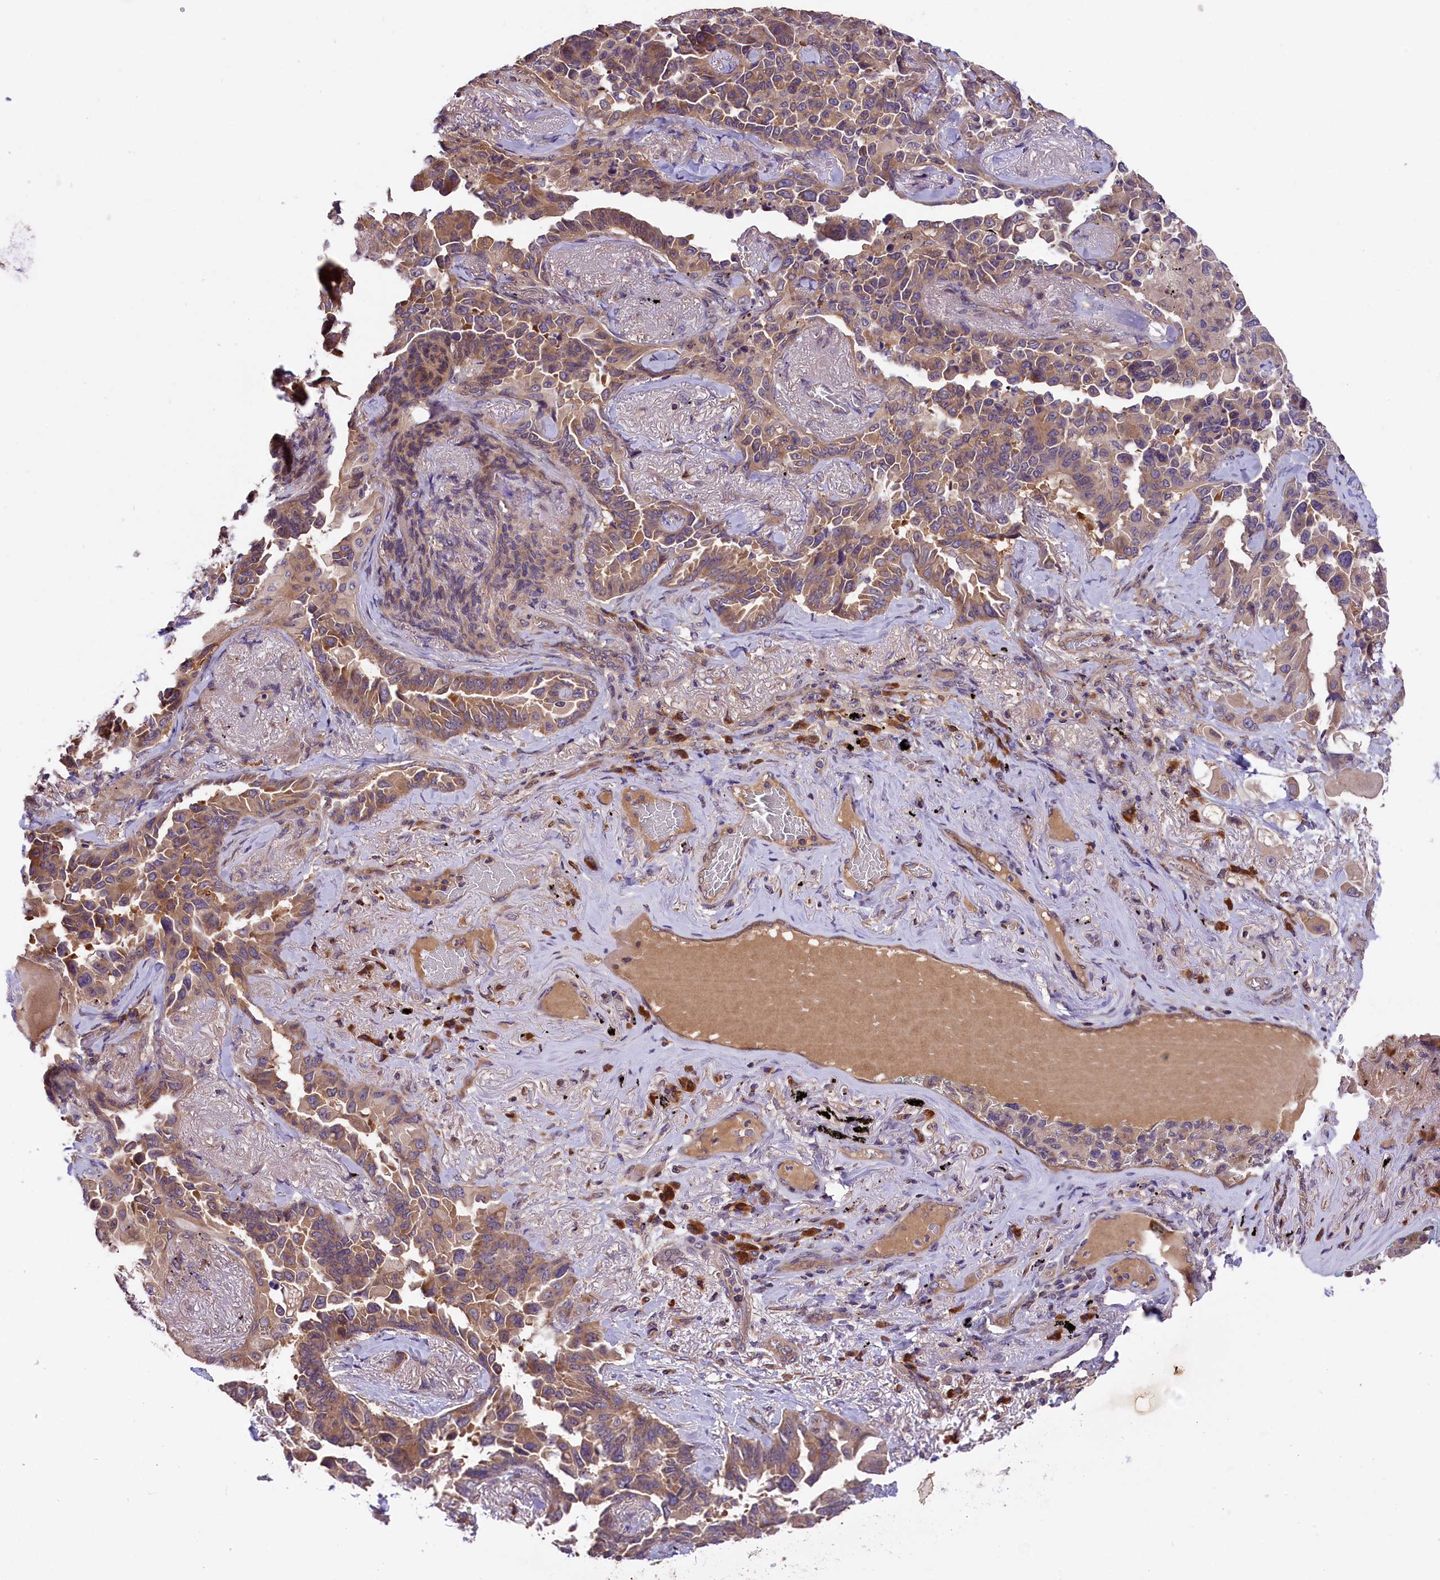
{"staining": {"intensity": "moderate", "quantity": "25%-75%", "location": "cytoplasmic/membranous"}, "tissue": "lung cancer", "cell_type": "Tumor cells", "image_type": "cancer", "snomed": [{"axis": "morphology", "description": "Adenocarcinoma, NOS"}, {"axis": "topography", "description": "Lung"}], "caption": "This micrograph exhibits immunohistochemistry (IHC) staining of adenocarcinoma (lung), with medium moderate cytoplasmic/membranous staining in about 25%-75% of tumor cells.", "gene": "SETD6", "patient": {"sex": "female", "age": 67}}